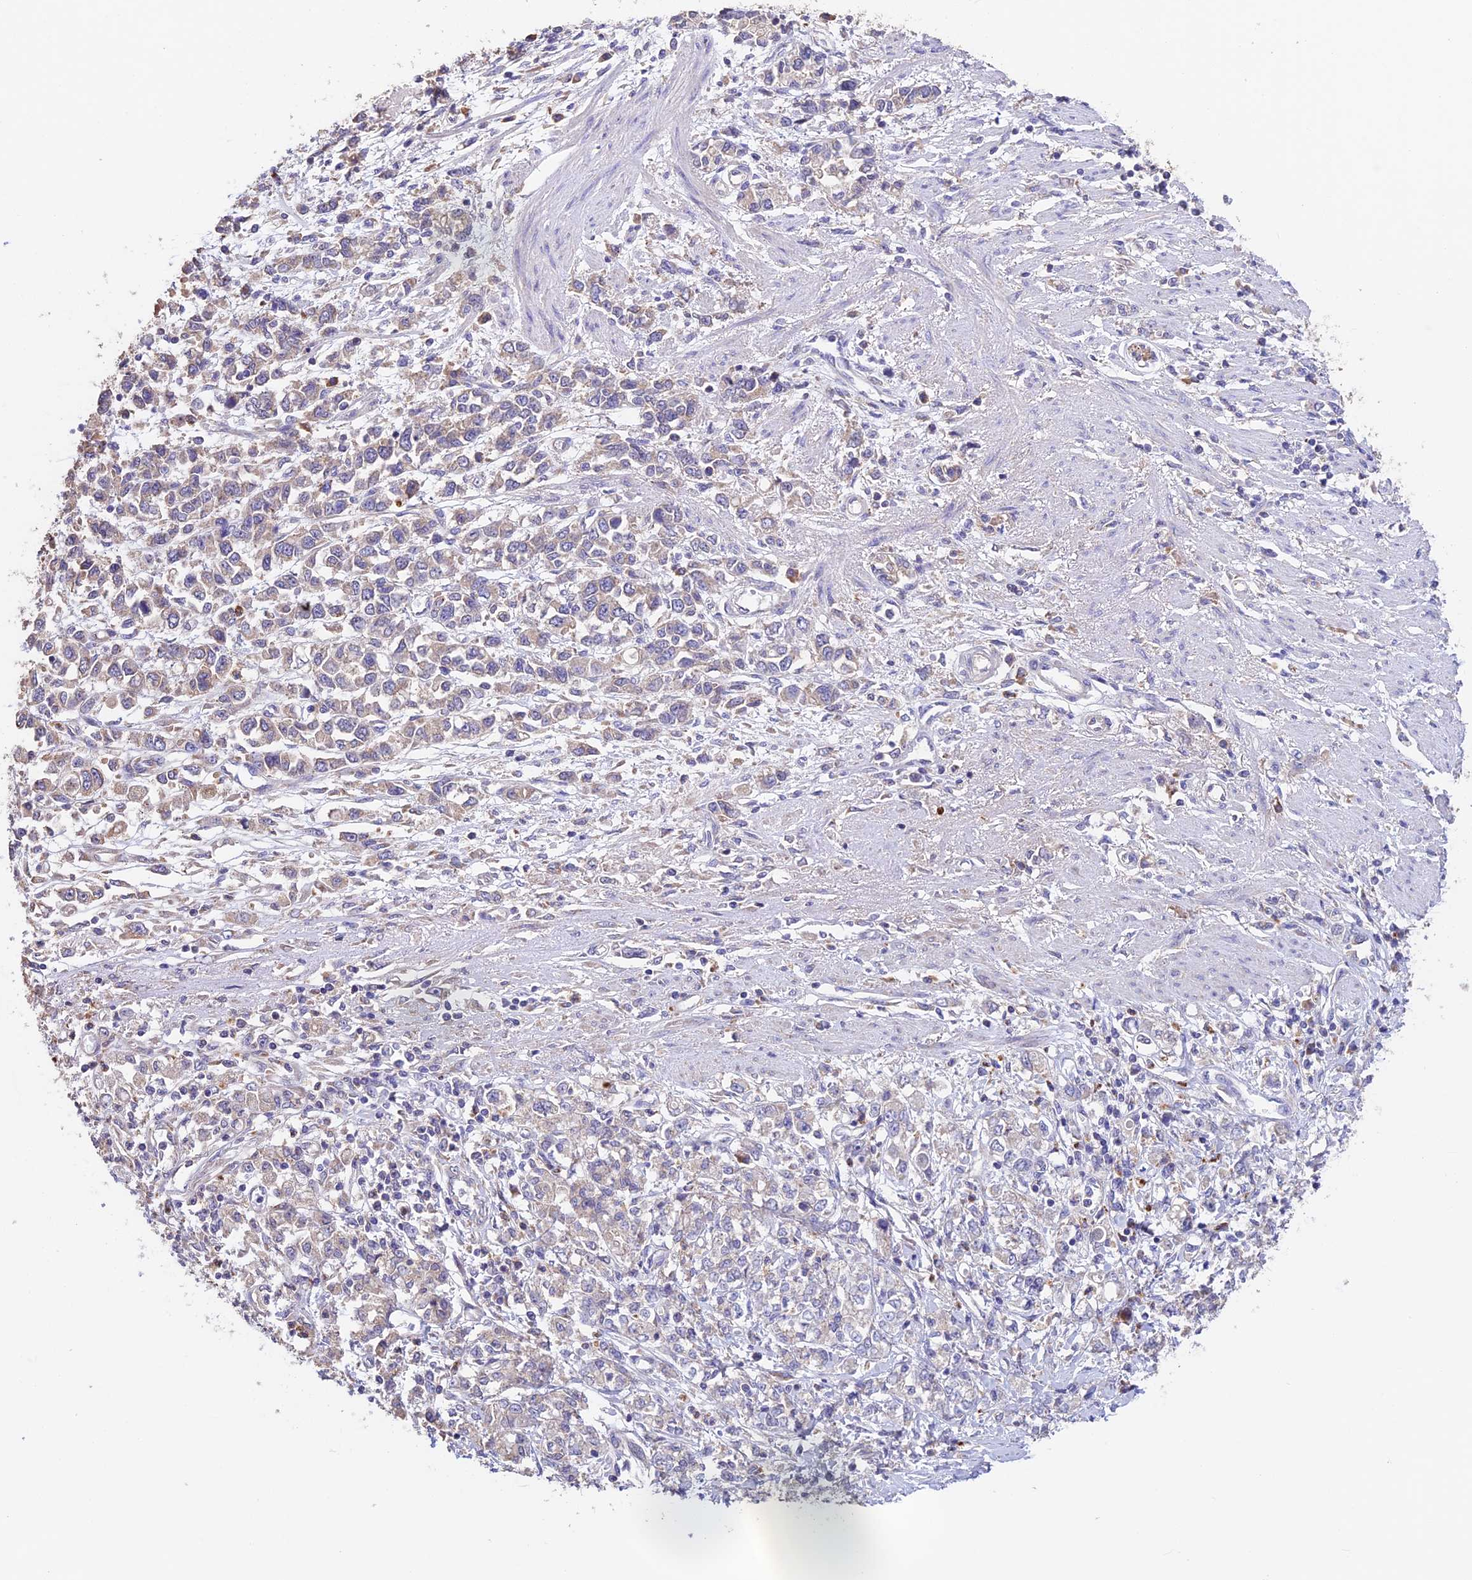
{"staining": {"intensity": "weak", "quantity": "<25%", "location": "cytoplasmic/membranous"}, "tissue": "stomach cancer", "cell_type": "Tumor cells", "image_type": "cancer", "snomed": [{"axis": "morphology", "description": "Adenocarcinoma, NOS"}, {"axis": "topography", "description": "Stomach"}], "caption": "This is an IHC image of human adenocarcinoma (stomach). There is no positivity in tumor cells.", "gene": "EMC3", "patient": {"sex": "female", "age": 76}}